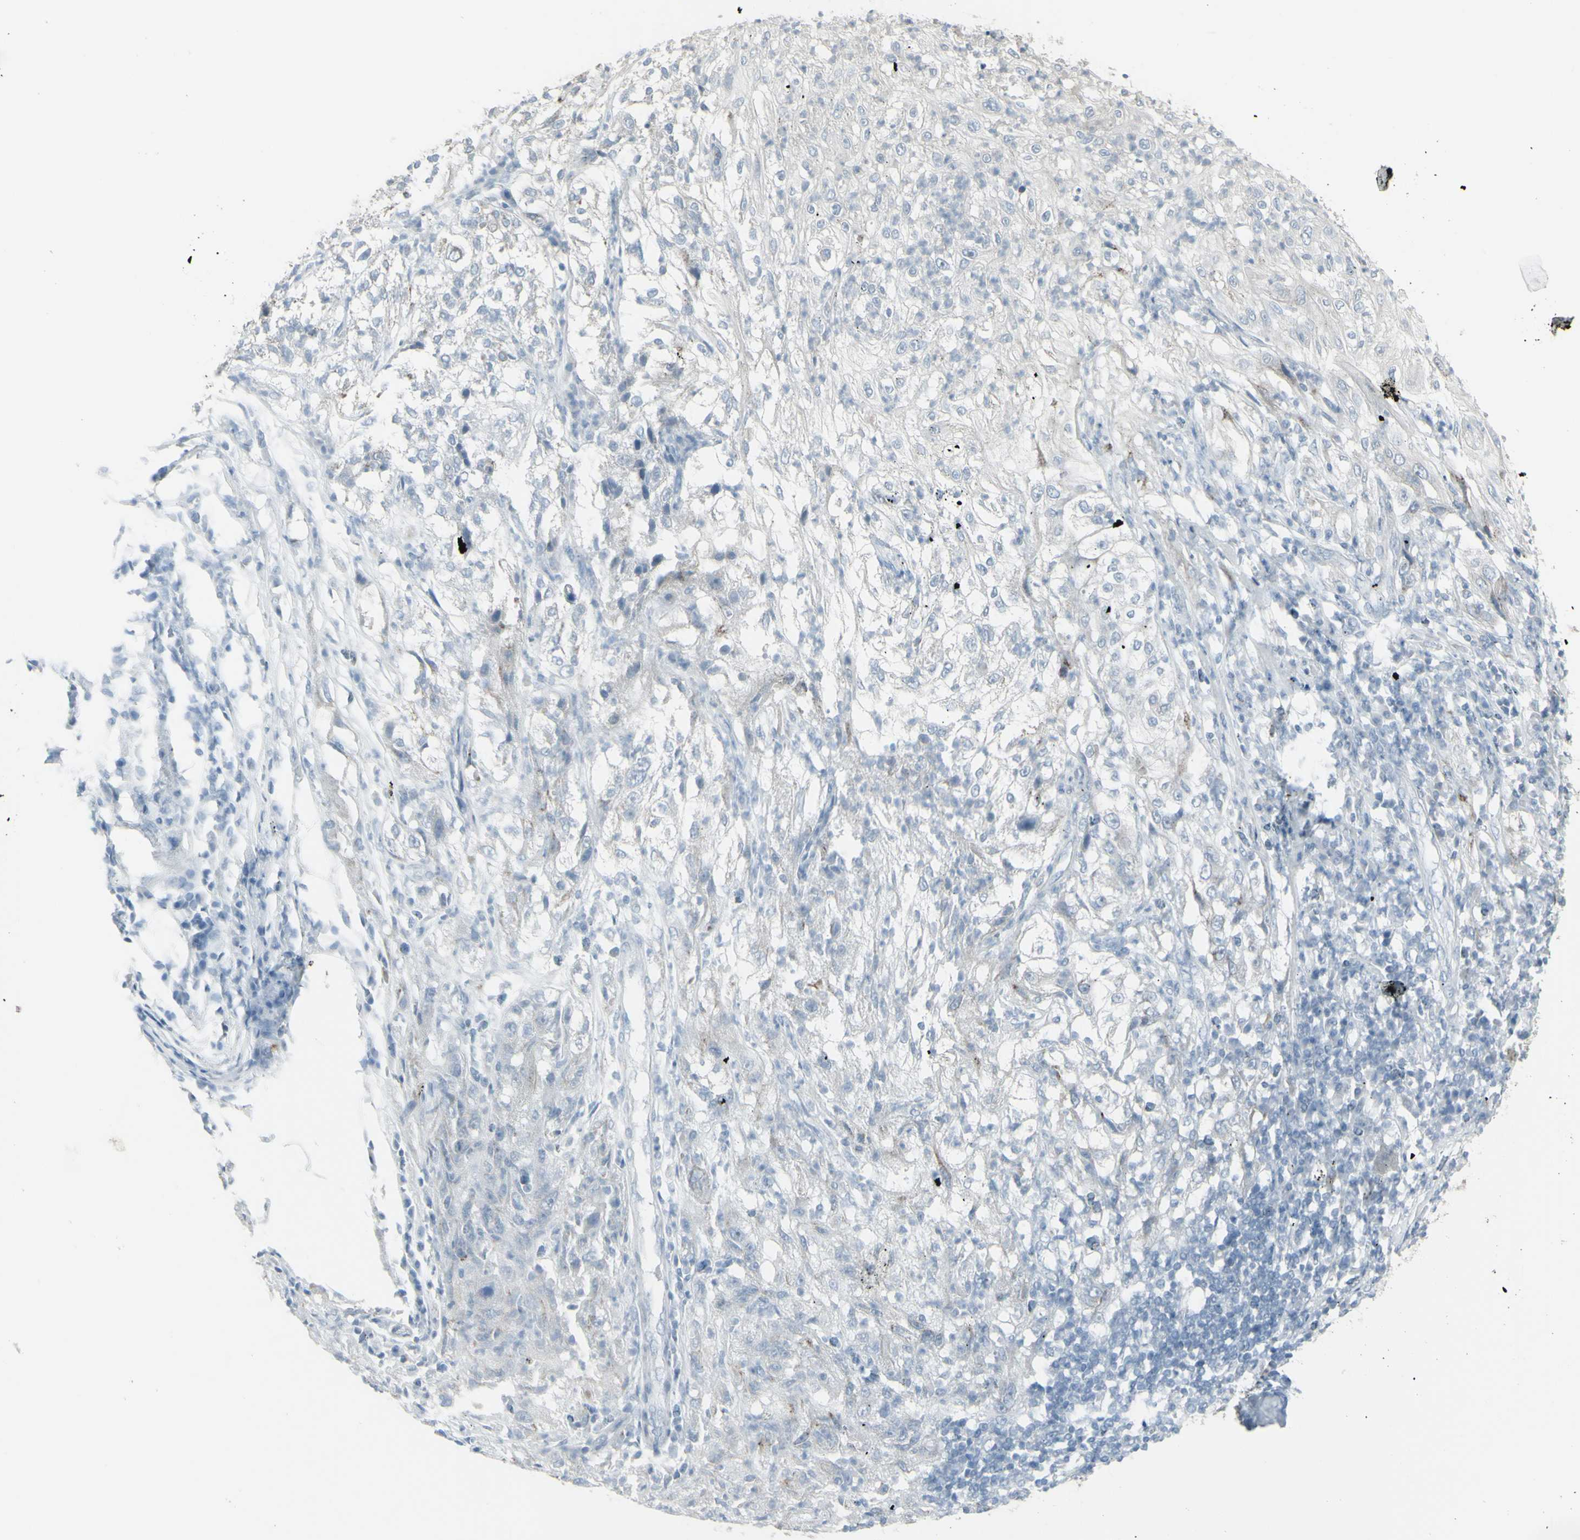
{"staining": {"intensity": "negative", "quantity": "none", "location": "none"}, "tissue": "lung cancer", "cell_type": "Tumor cells", "image_type": "cancer", "snomed": [{"axis": "morphology", "description": "Inflammation, NOS"}, {"axis": "morphology", "description": "Squamous cell carcinoma, NOS"}, {"axis": "topography", "description": "Lymph node"}, {"axis": "topography", "description": "Soft tissue"}, {"axis": "topography", "description": "Lung"}], "caption": "Immunohistochemistry (IHC) histopathology image of human lung cancer (squamous cell carcinoma) stained for a protein (brown), which exhibits no expression in tumor cells. (Immunohistochemistry (IHC), brightfield microscopy, high magnification).", "gene": "GALNT6", "patient": {"sex": "male", "age": 66}}